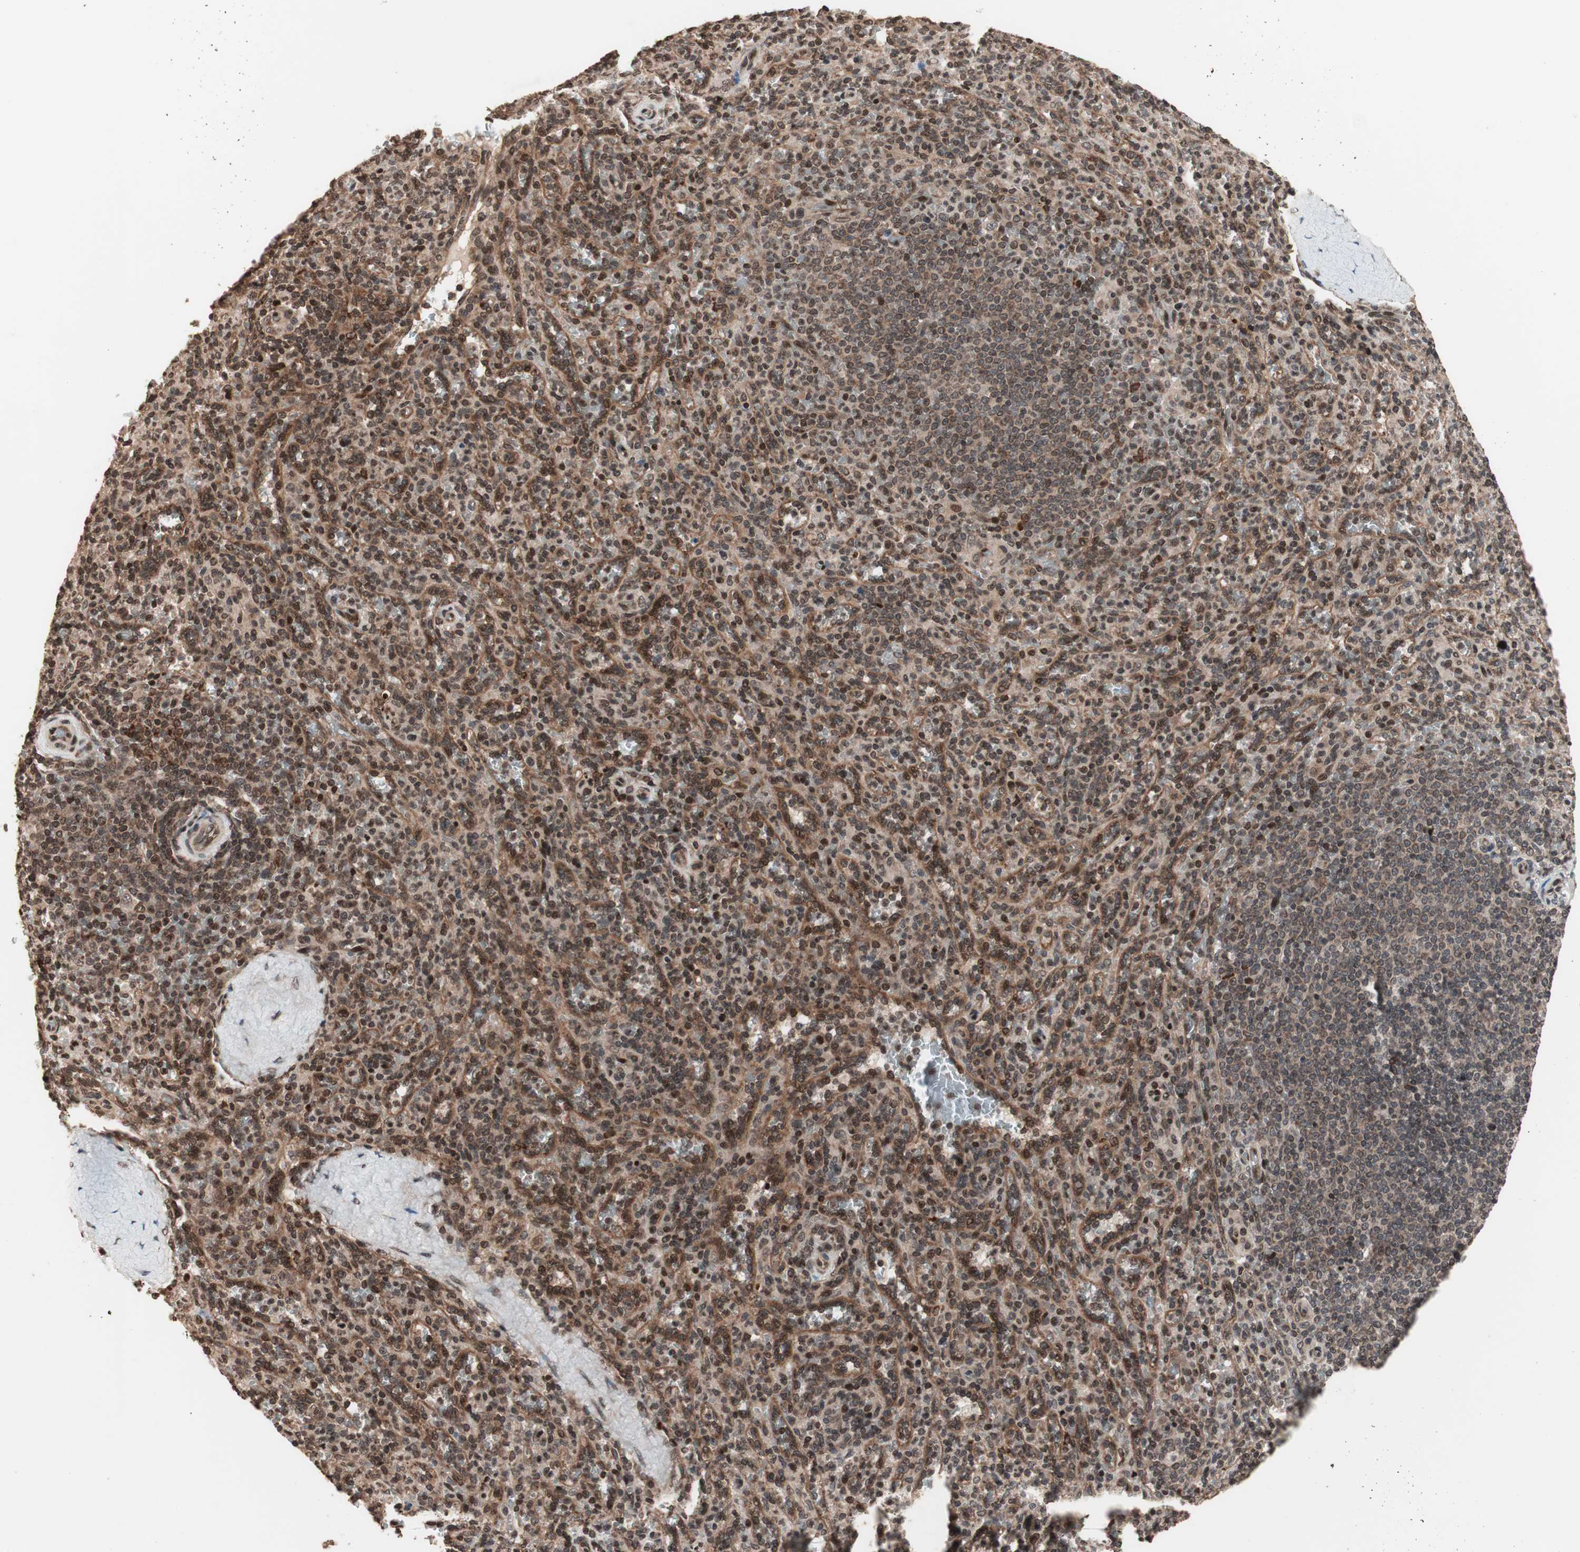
{"staining": {"intensity": "moderate", "quantity": "25%-75%", "location": "cytoplasmic/membranous,nuclear"}, "tissue": "spleen", "cell_type": "Cells in red pulp", "image_type": "normal", "snomed": [{"axis": "morphology", "description": "Normal tissue, NOS"}, {"axis": "topography", "description": "Spleen"}], "caption": "About 25%-75% of cells in red pulp in unremarkable spleen show moderate cytoplasmic/membranous,nuclear protein staining as visualized by brown immunohistochemical staining.", "gene": "ZFC3H1", "patient": {"sex": "male", "age": 36}}